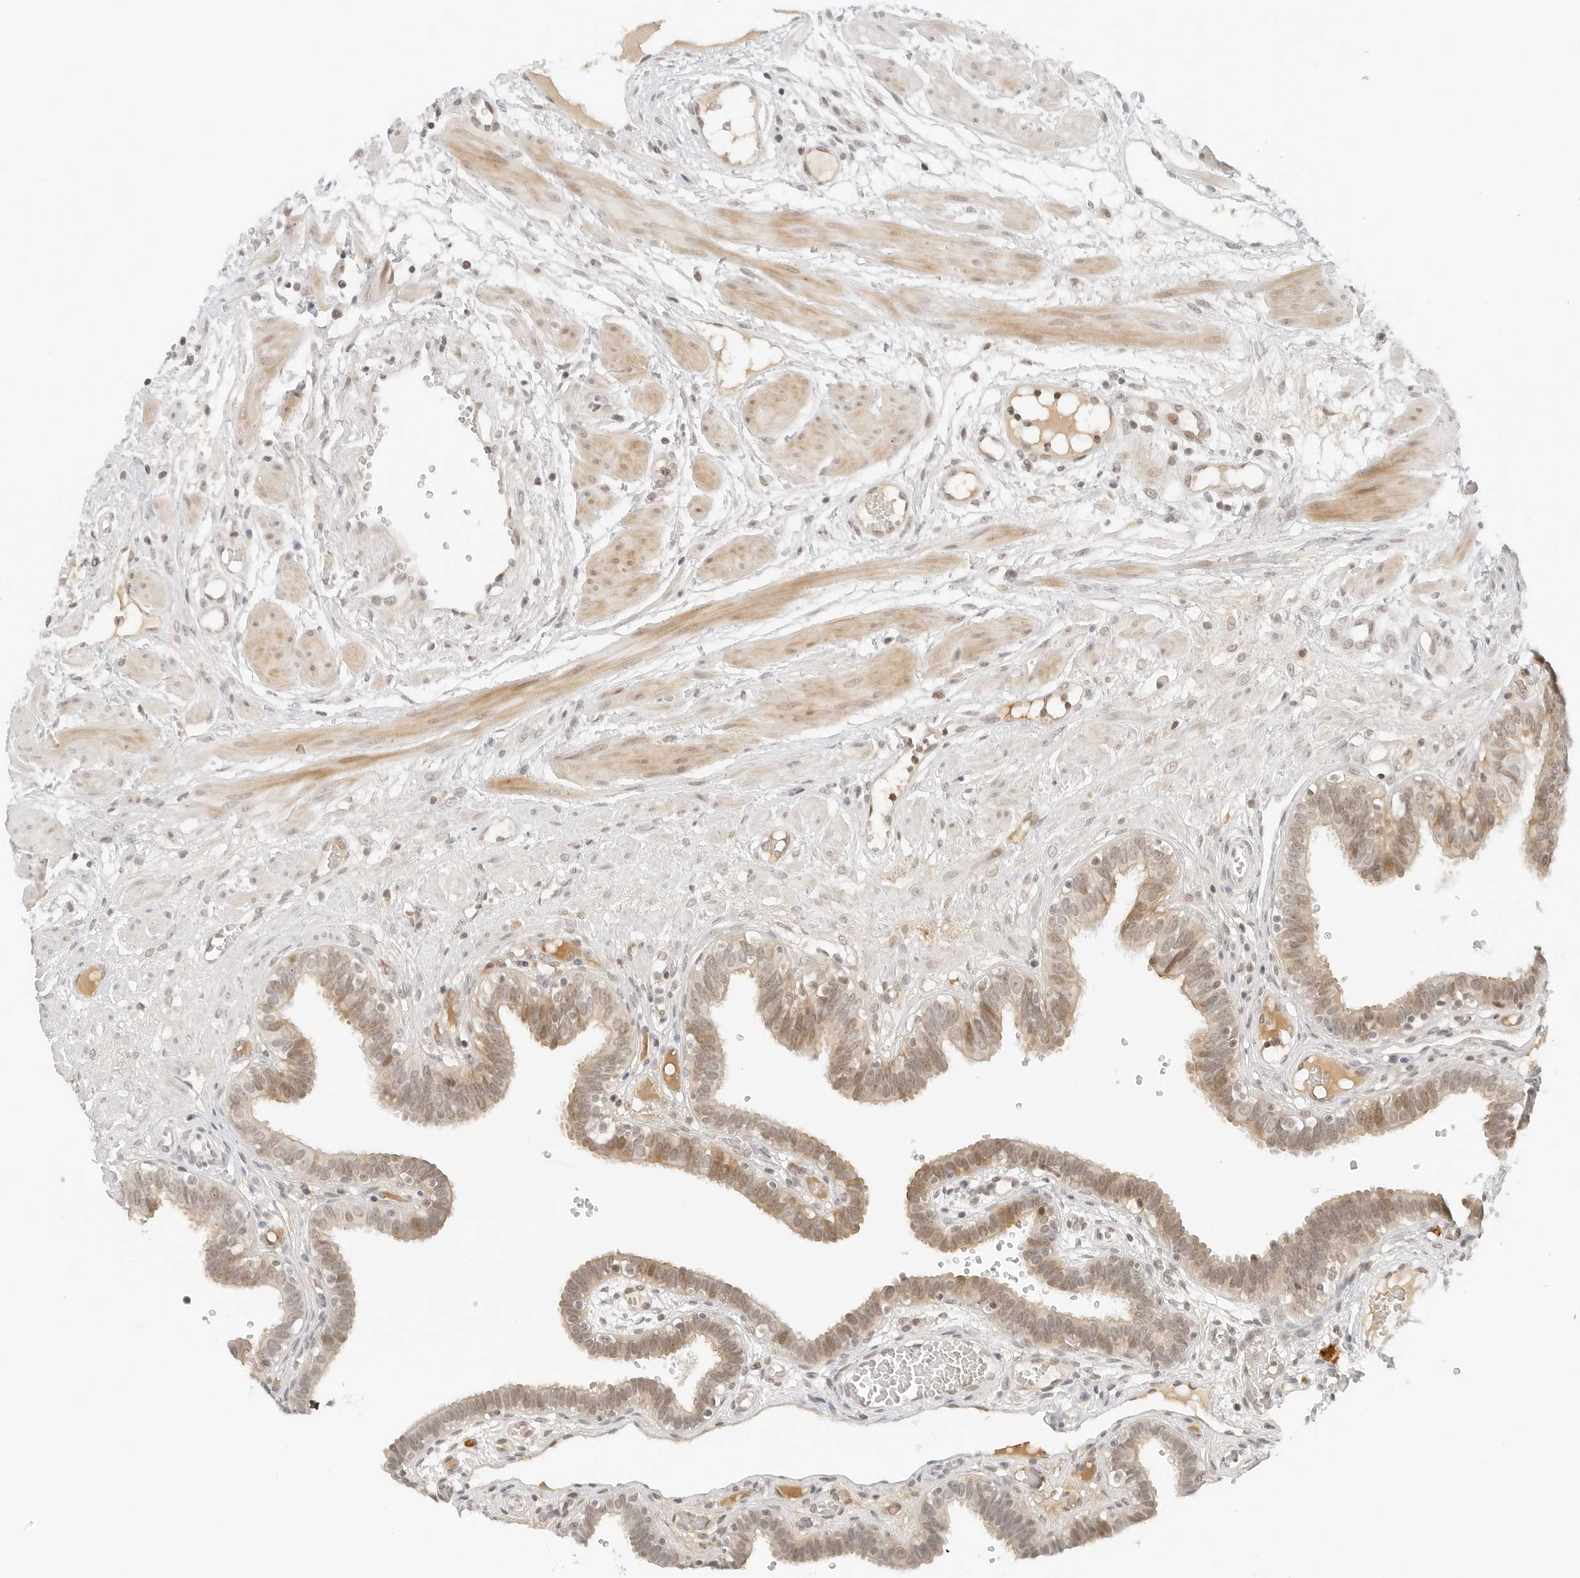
{"staining": {"intensity": "moderate", "quantity": "25%-75%", "location": "cytoplasmic/membranous,nuclear"}, "tissue": "fallopian tube", "cell_type": "Glandular cells", "image_type": "normal", "snomed": [{"axis": "morphology", "description": "Normal tissue, NOS"}, {"axis": "topography", "description": "Fallopian tube"}, {"axis": "topography", "description": "Placenta"}], "caption": "This histopathology image demonstrates immunohistochemistry (IHC) staining of normal human fallopian tube, with medium moderate cytoplasmic/membranous,nuclear positivity in approximately 25%-75% of glandular cells.", "gene": "NEO1", "patient": {"sex": "female", "age": 32}}